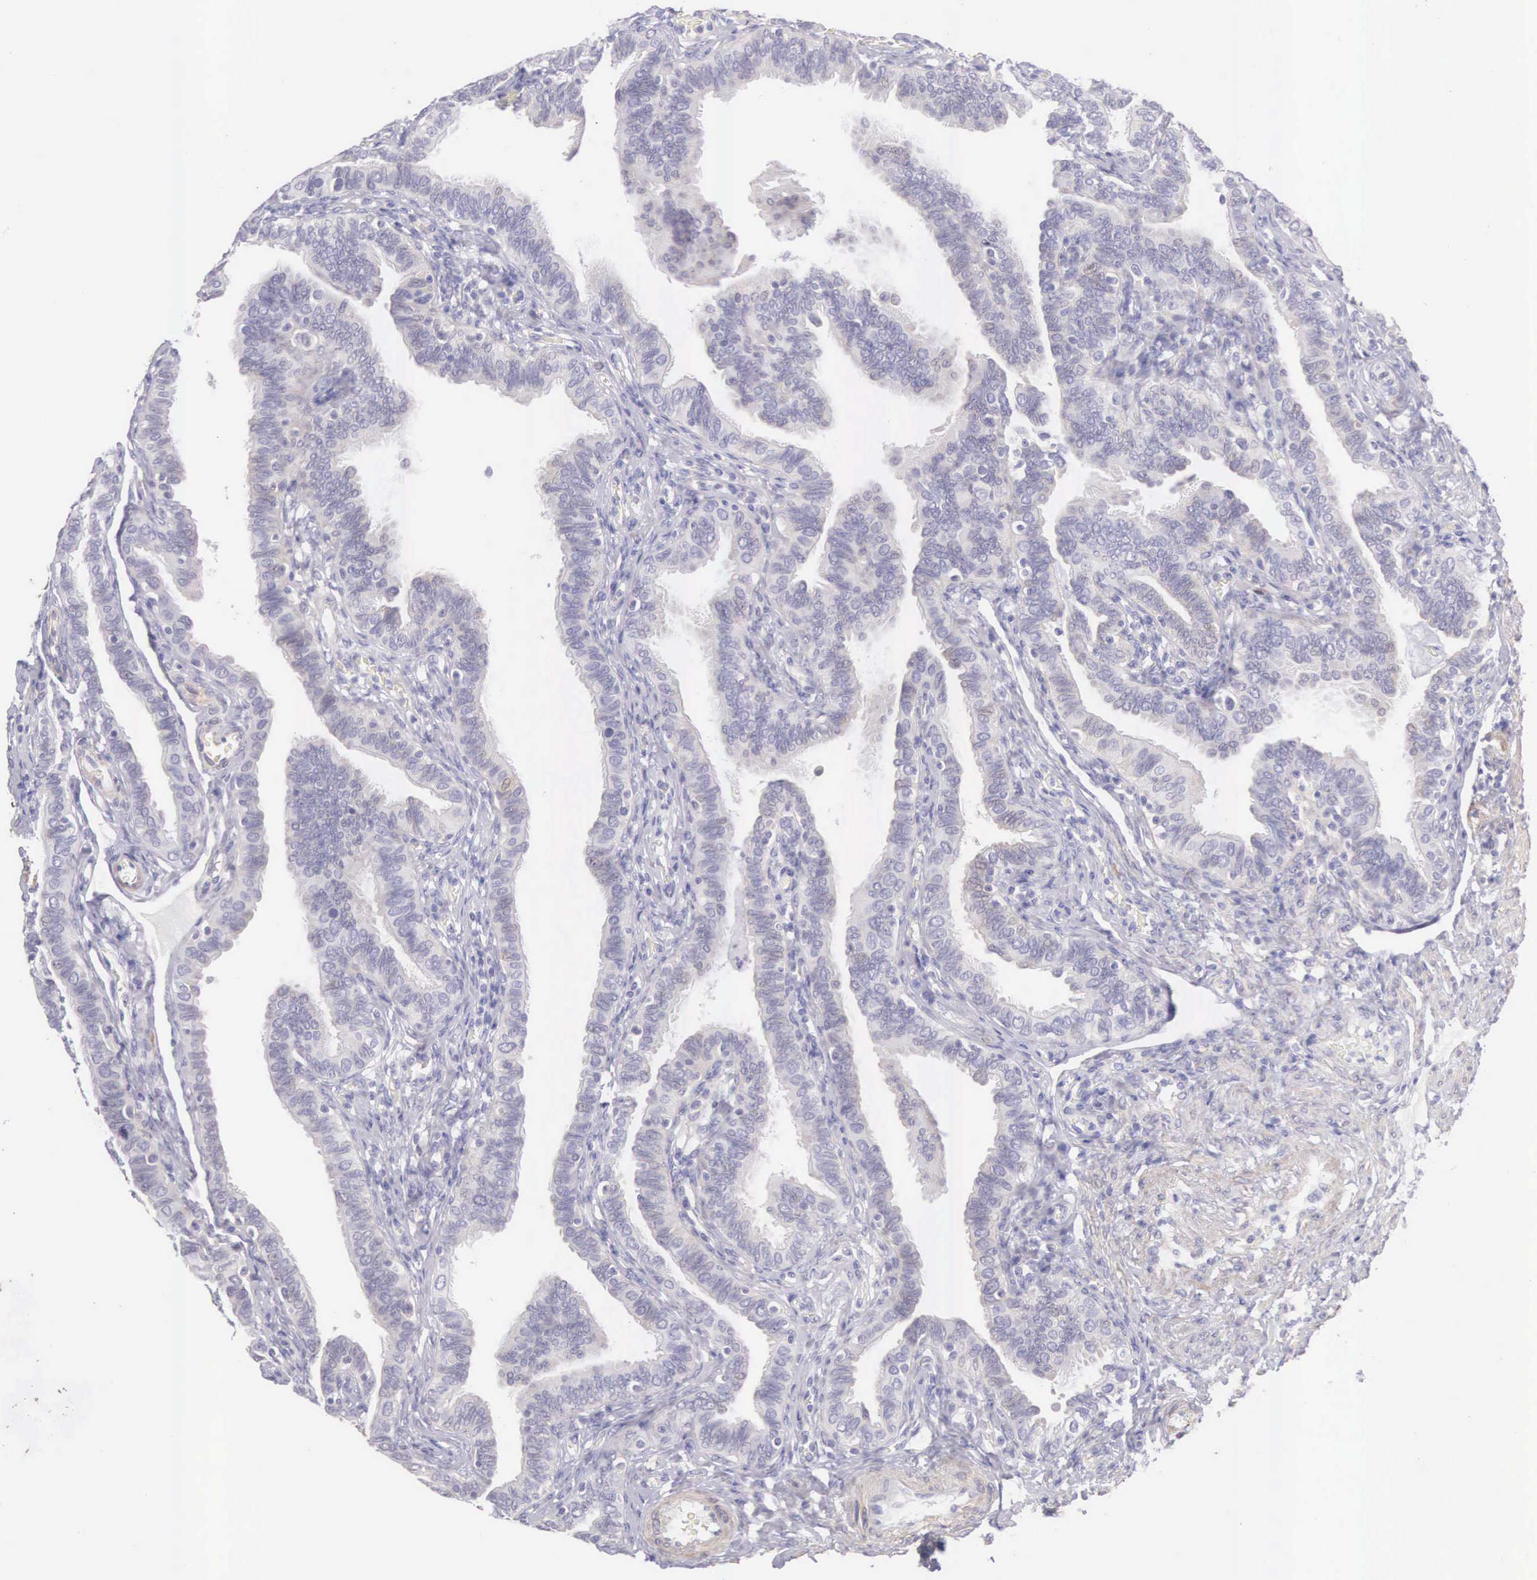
{"staining": {"intensity": "weak", "quantity": "<25%", "location": "cytoplasmic/membranous"}, "tissue": "fallopian tube", "cell_type": "Glandular cells", "image_type": "normal", "snomed": [{"axis": "morphology", "description": "Normal tissue, NOS"}, {"axis": "topography", "description": "Fallopian tube"}], "caption": "The IHC micrograph has no significant expression in glandular cells of fallopian tube. Brightfield microscopy of immunohistochemistry (IHC) stained with DAB (brown) and hematoxylin (blue), captured at high magnification.", "gene": "ARFGAP3", "patient": {"sex": "female", "age": 38}}